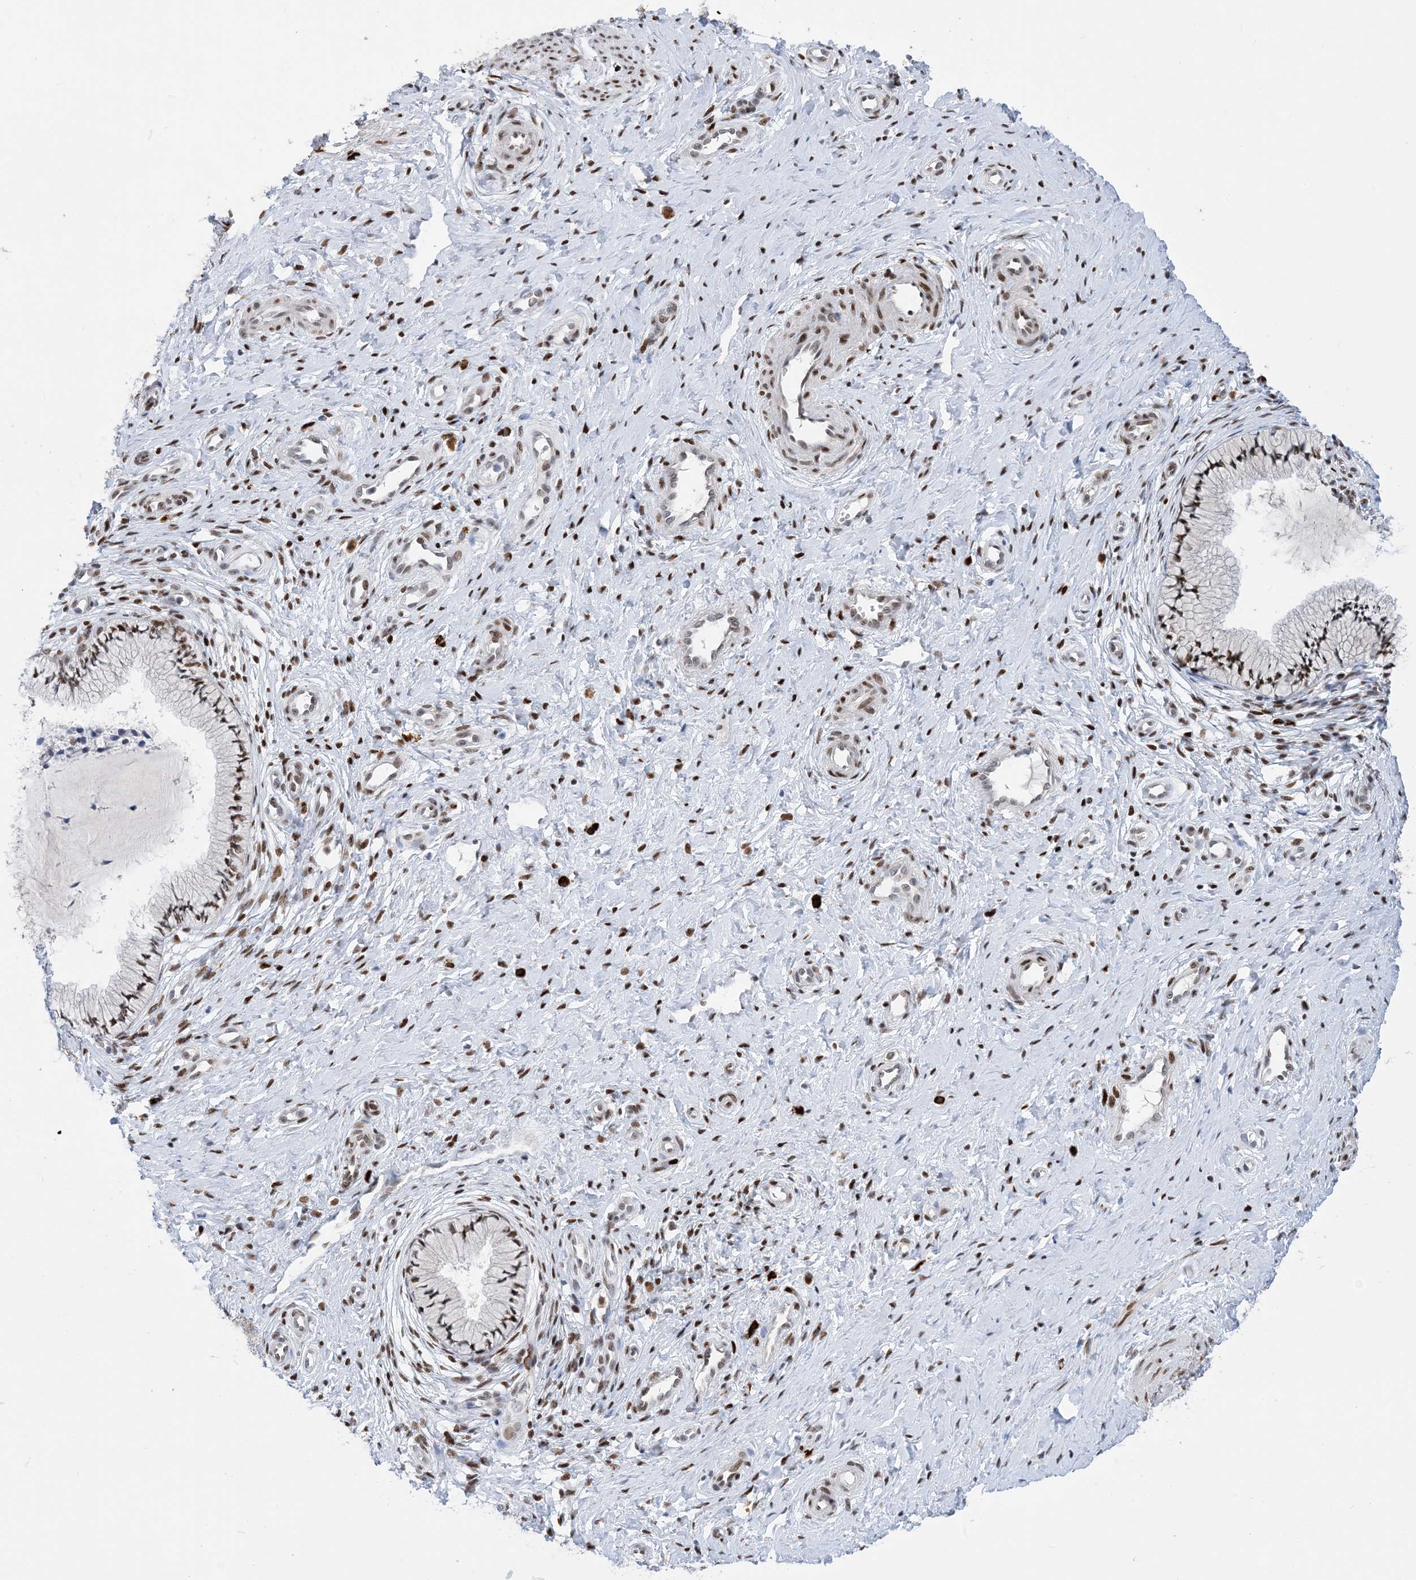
{"staining": {"intensity": "moderate", "quantity": ">75%", "location": "nuclear"}, "tissue": "cervix", "cell_type": "Glandular cells", "image_type": "normal", "snomed": [{"axis": "morphology", "description": "Normal tissue, NOS"}, {"axis": "topography", "description": "Cervix"}], "caption": "Cervix stained with IHC shows moderate nuclear expression in approximately >75% of glandular cells. The staining is performed using DAB (3,3'-diaminobenzidine) brown chromogen to label protein expression. The nuclei are counter-stained blue using hematoxylin.", "gene": "TSPYL1", "patient": {"sex": "female", "age": 36}}